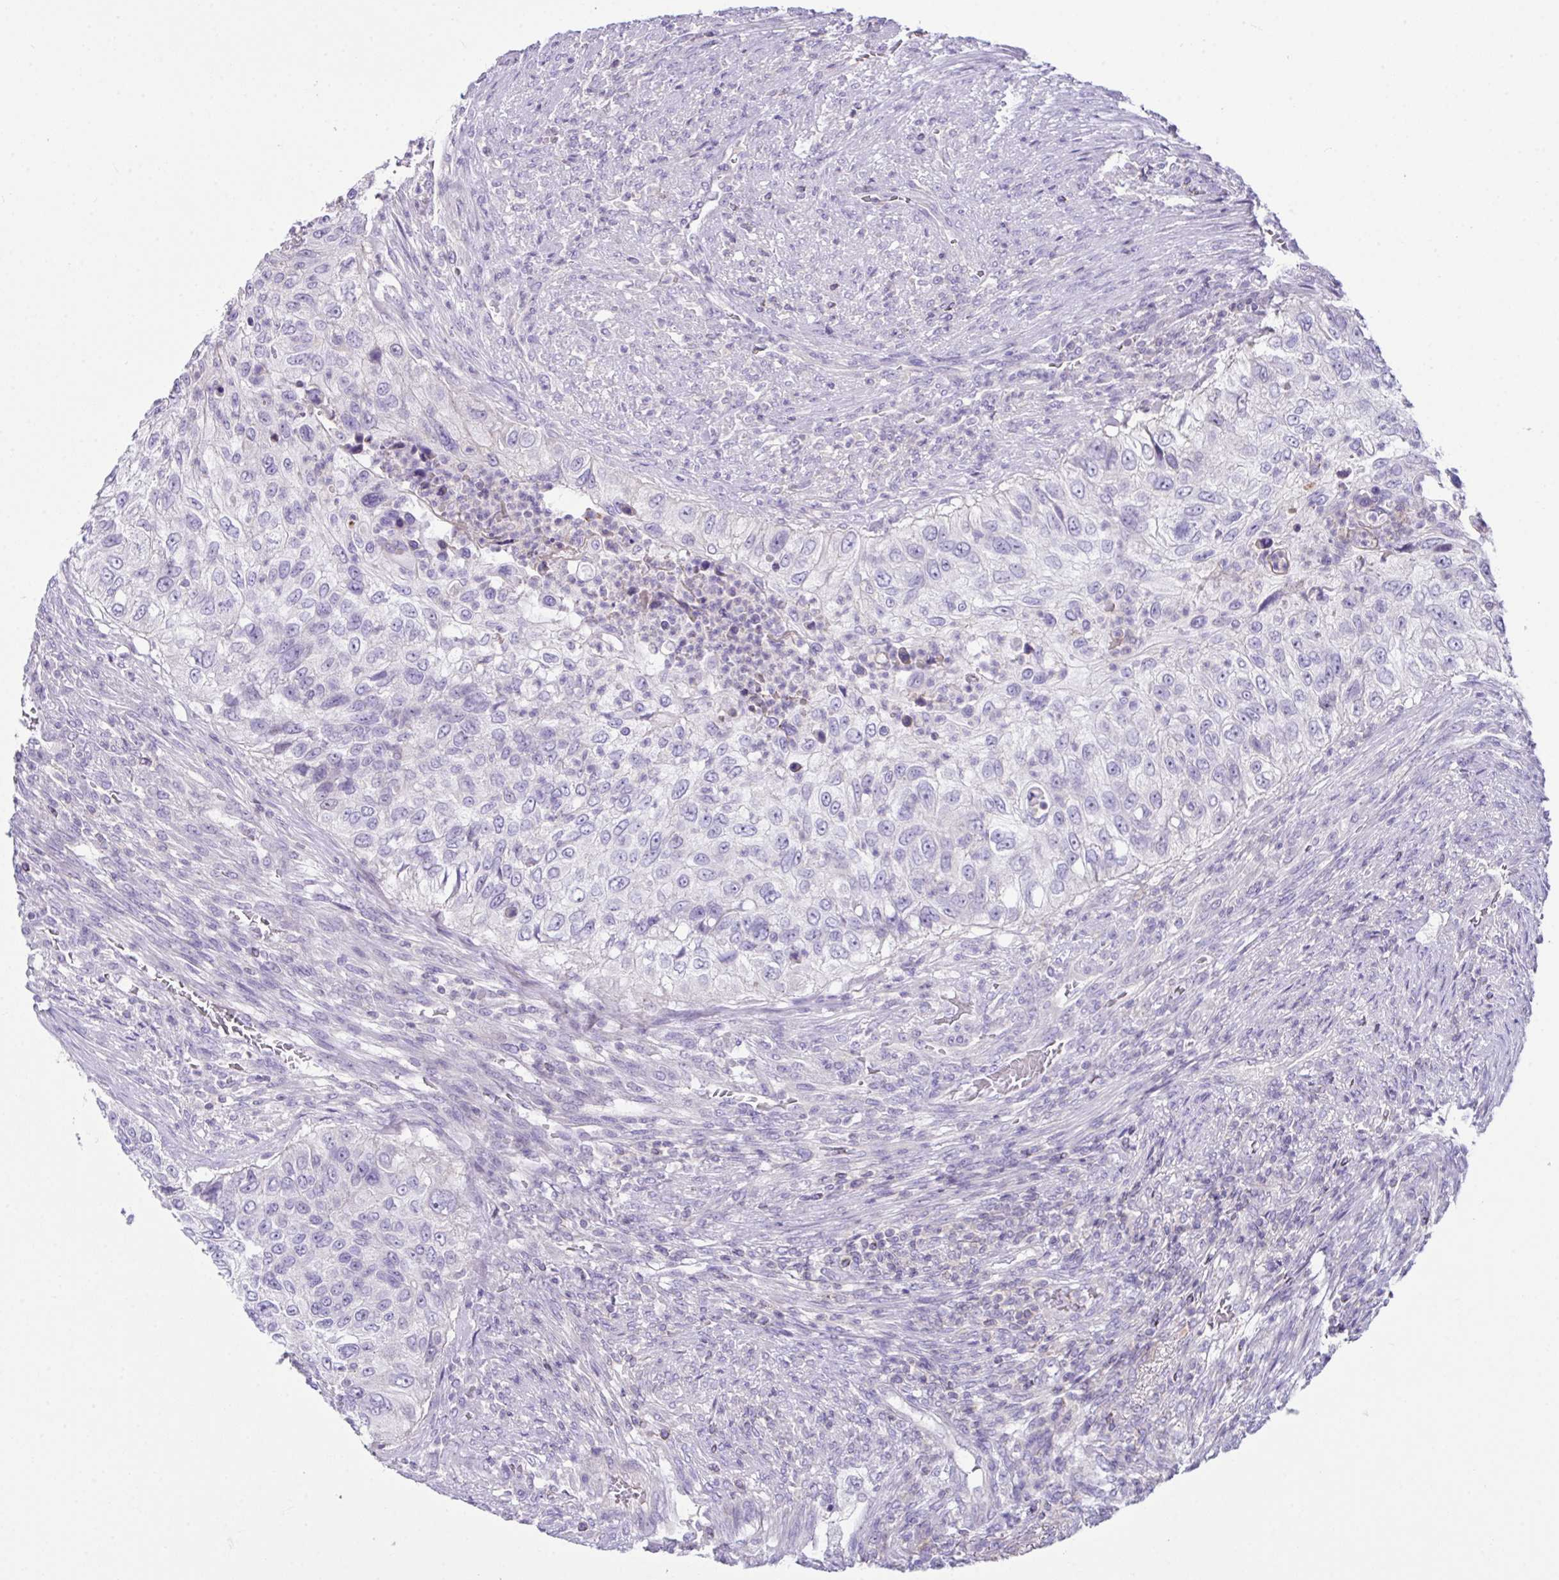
{"staining": {"intensity": "negative", "quantity": "none", "location": "none"}, "tissue": "urothelial cancer", "cell_type": "Tumor cells", "image_type": "cancer", "snomed": [{"axis": "morphology", "description": "Urothelial carcinoma, High grade"}, {"axis": "topography", "description": "Urinary bladder"}], "caption": "Tumor cells show no significant protein positivity in urothelial cancer.", "gene": "D2HGDH", "patient": {"sex": "female", "age": 60}}